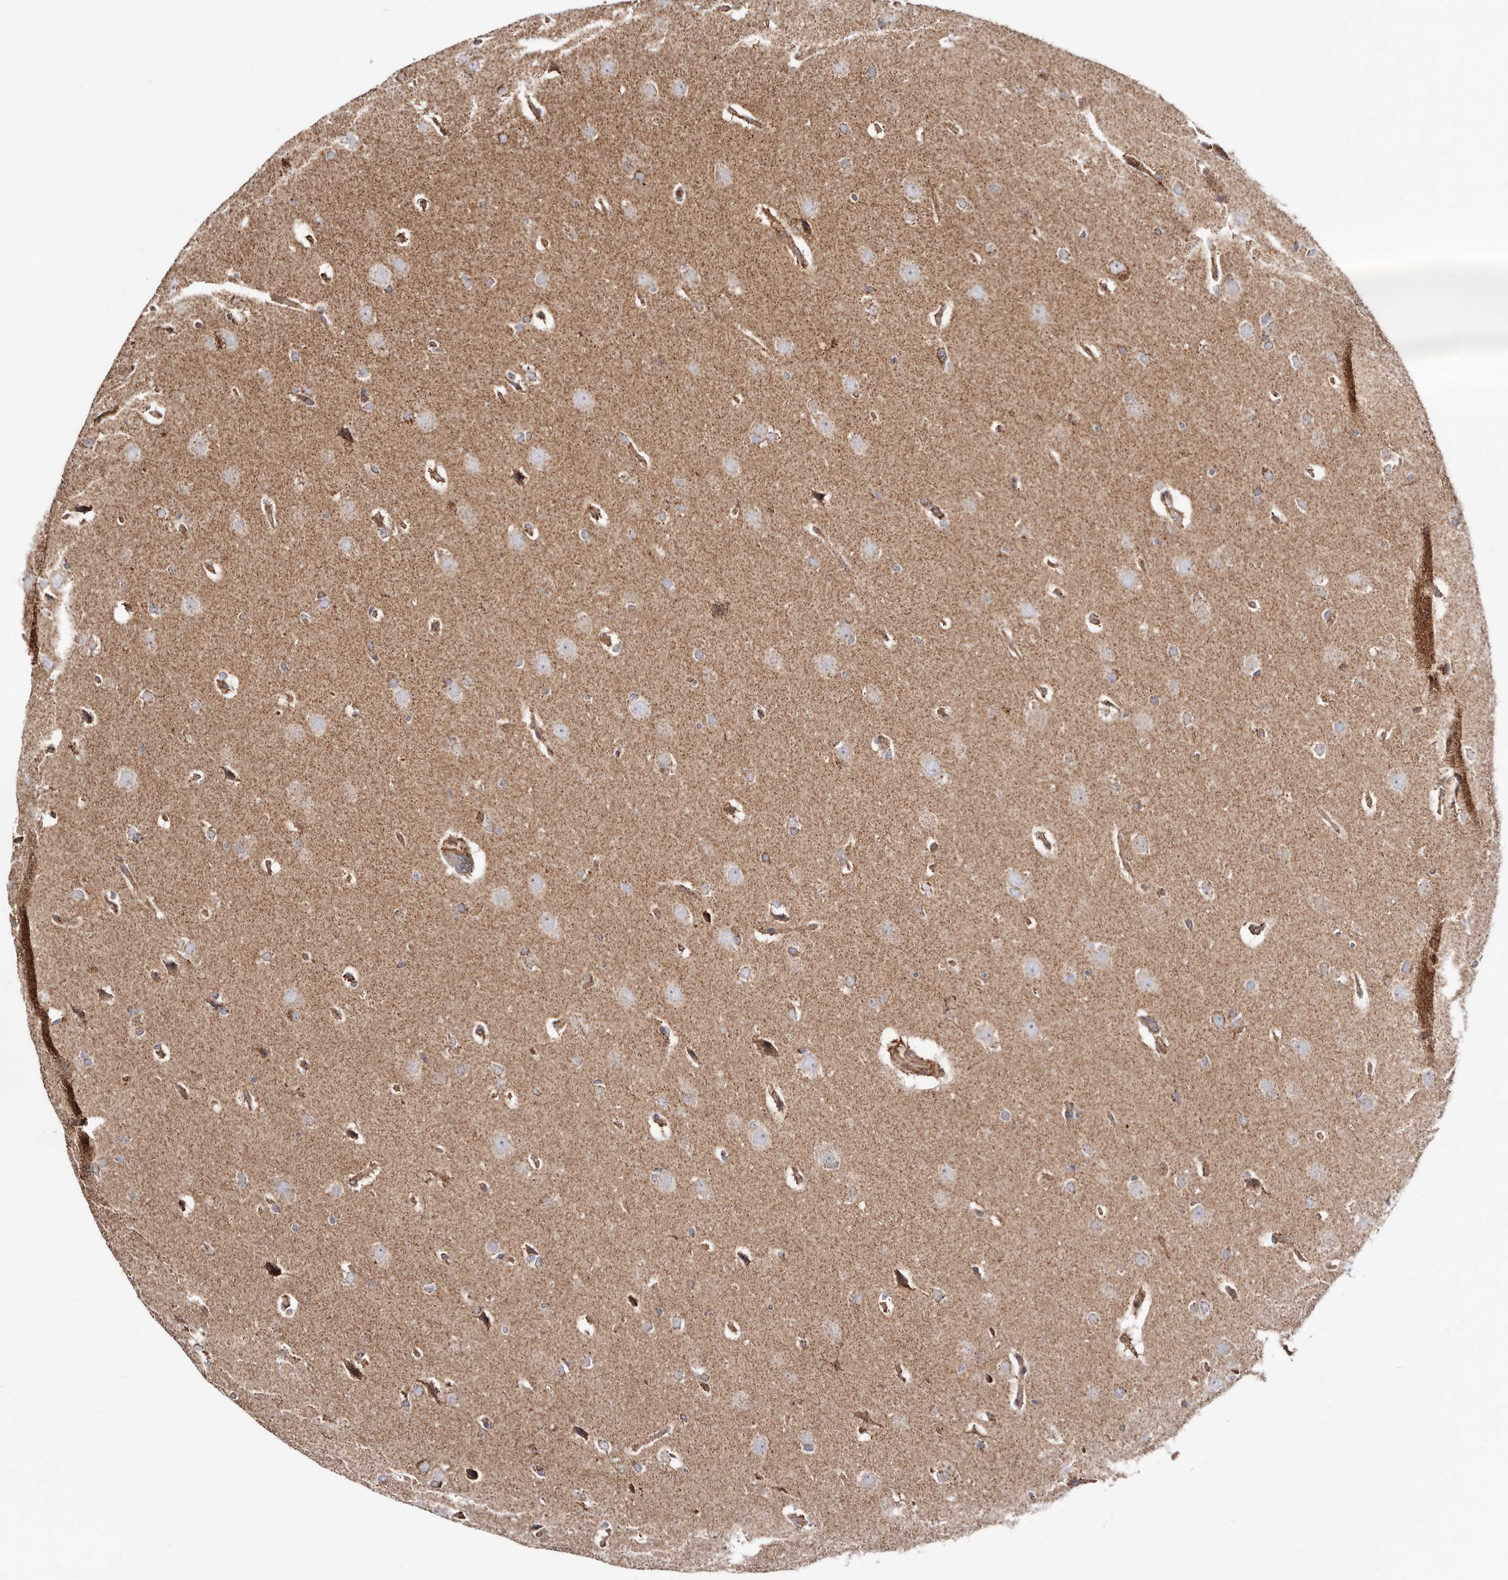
{"staining": {"intensity": "weak", "quantity": "25%-75%", "location": "cytoplasmic/membranous"}, "tissue": "glioma", "cell_type": "Tumor cells", "image_type": "cancer", "snomed": [{"axis": "morphology", "description": "Glioma, malignant, Low grade"}, {"axis": "topography", "description": "Brain"}], "caption": "Brown immunohistochemical staining in human low-grade glioma (malignant) reveals weak cytoplasmic/membranous expression in about 25%-75% of tumor cells.", "gene": "PRKACB", "patient": {"sex": "female", "age": 37}}